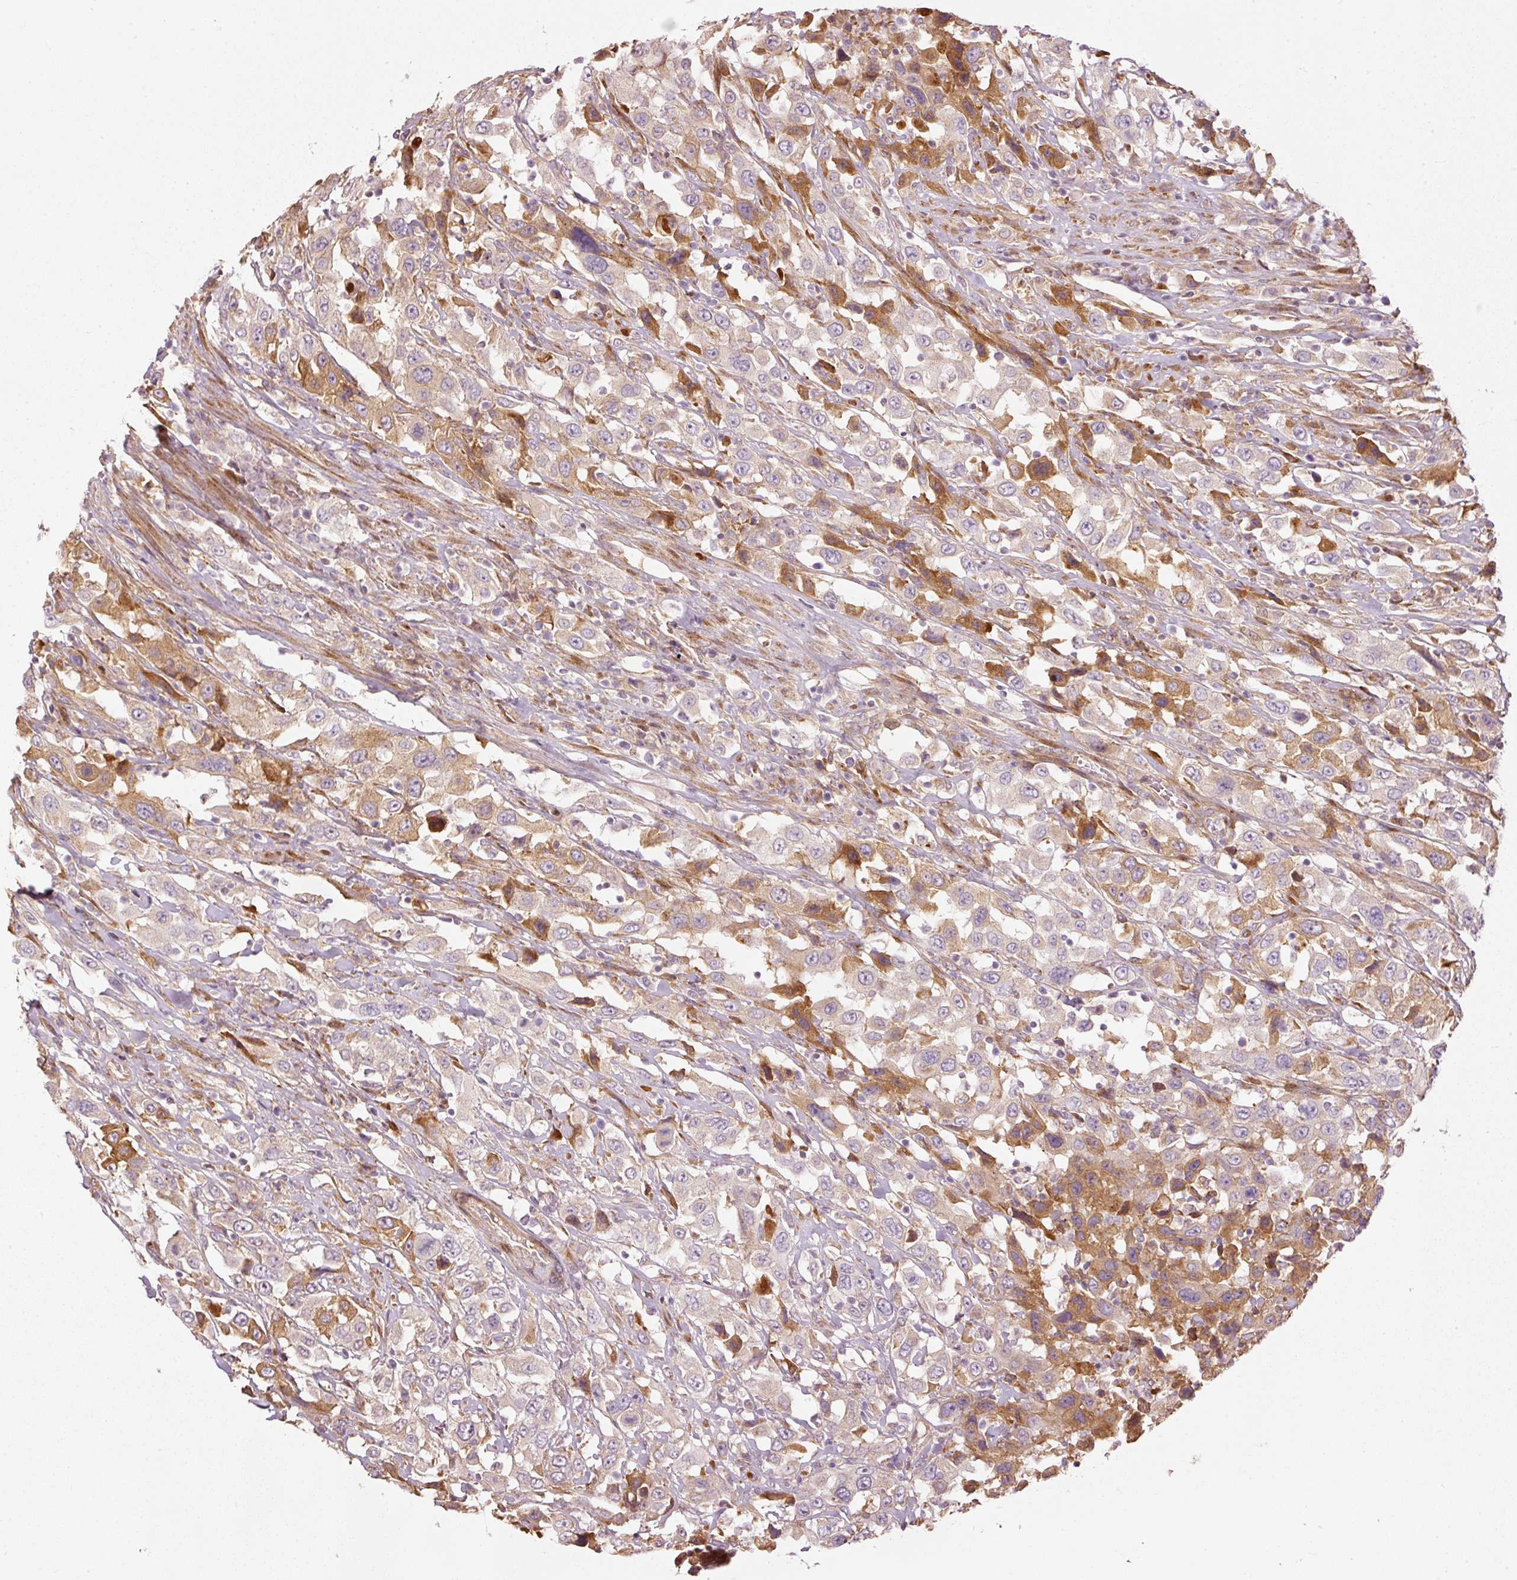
{"staining": {"intensity": "moderate", "quantity": "25%-75%", "location": "cytoplasmic/membranous"}, "tissue": "urothelial cancer", "cell_type": "Tumor cells", "image_type": "cancer", "snomed": [{"axis": "morphology", "description": "Urothelial carcinoma, High grade"}, {"axis": "topography", "description": "Urinary bladder"}], "caption": "Protein positivity by IHC shows moderate cytoplasmic/membranous positivity in approximately 25%-75% of tumor cells in urothelial cancer.", "gene": "SERPING1", "patient": {"sex": "male", "age": 61}}